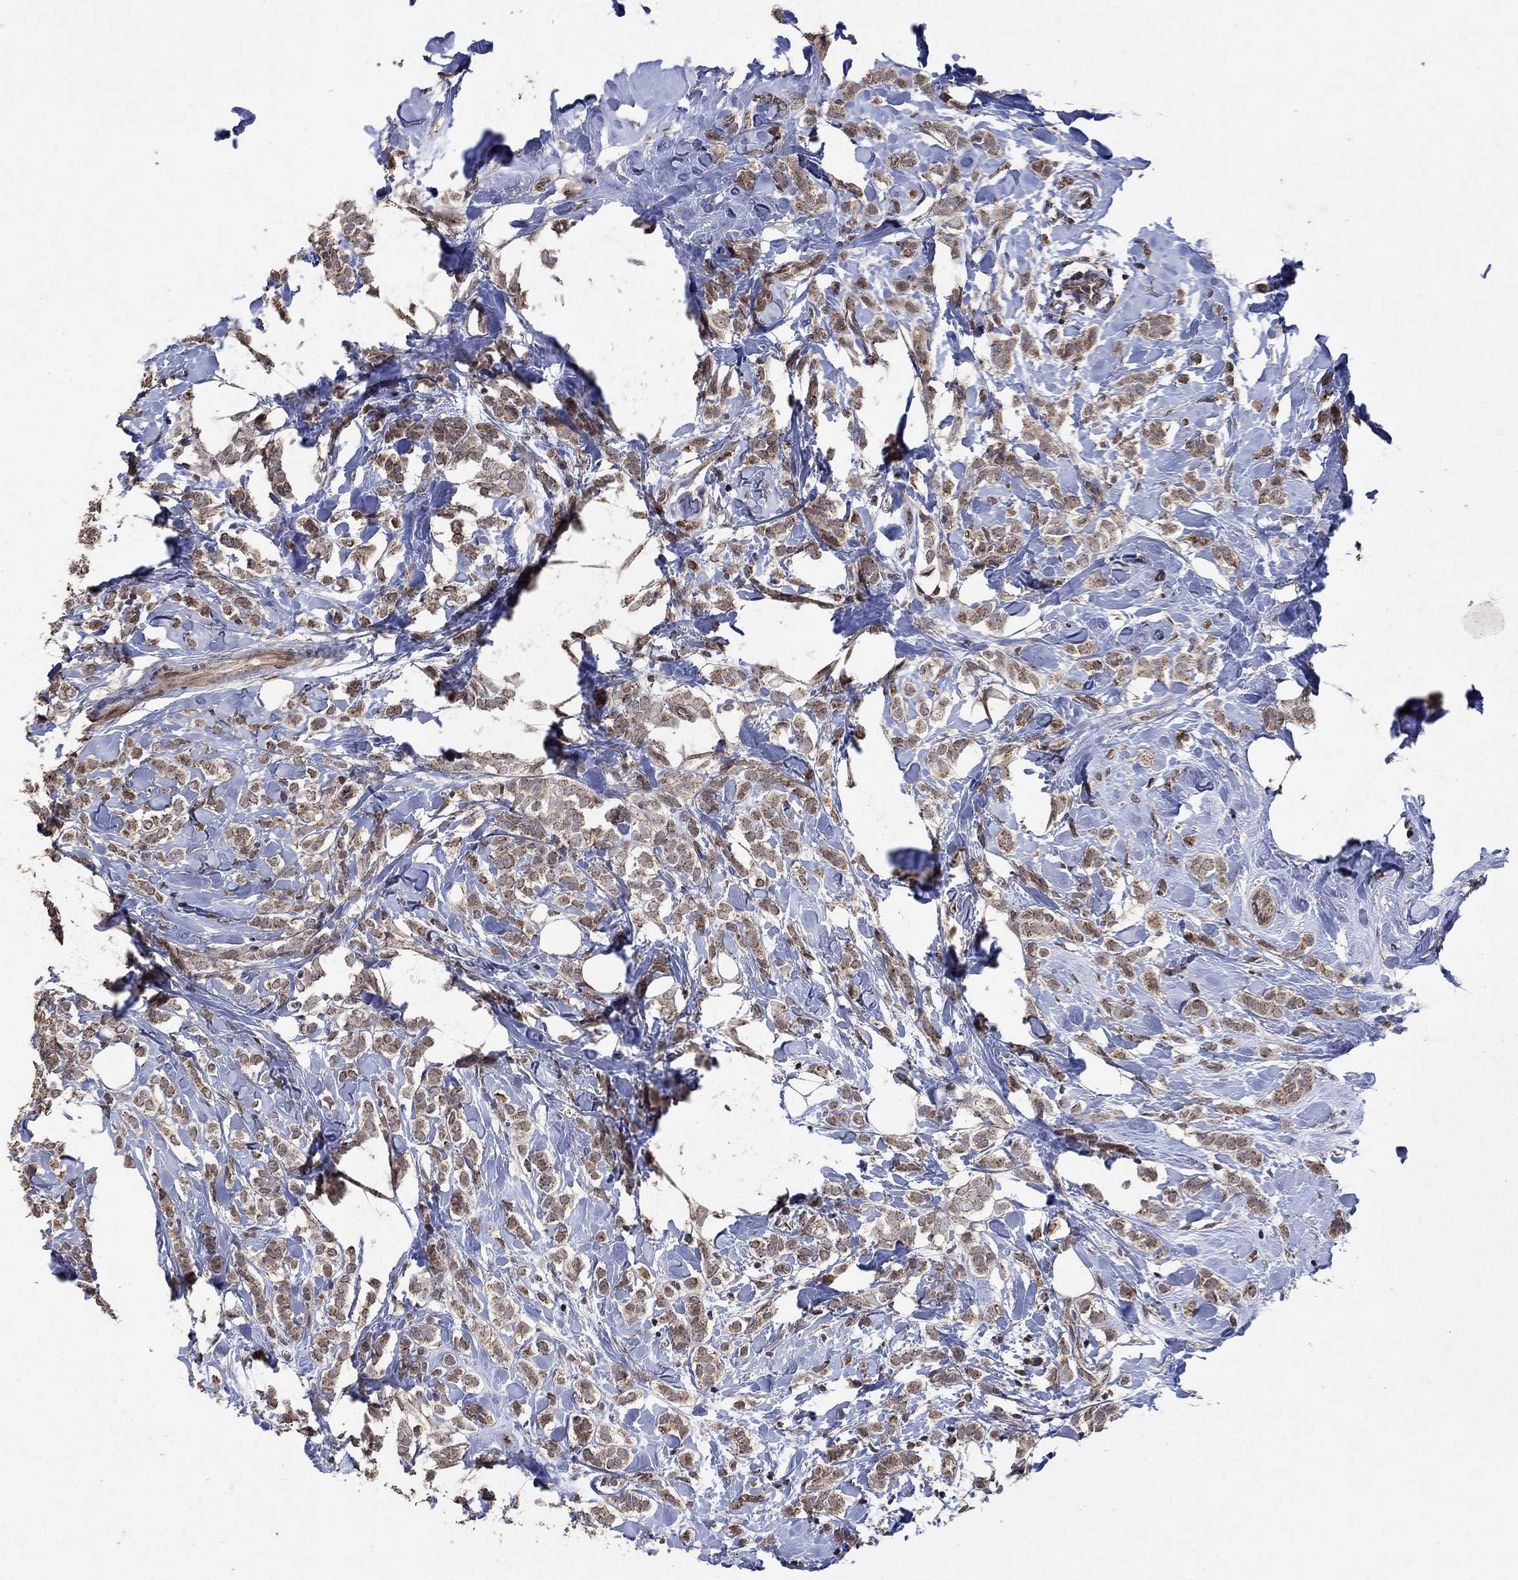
{"staining": {"intensity": "moderate", "quantity": "25%-75%", "location": "cytoplasmic/membranous,nuclear"}, "tissue": "breast cancer", "cell_type": "Tumor cells", "image_type": "cancer", "snomed": [{"axis": "morphology", "description": "Lobular carcinoma"}, {"axis": "topography", "description": "Breast"}], "caption": "An image of human breast cancer (lobular carcinoma) stained for a protein demonstrates moderate cytoplasmic/membranous and nuclear brown staining in tumor cells. (Brightfield microscopy of DAB IHC at high magnification).", "gene": "ANKRA2", "patient": {"sex": "female", "age": 49}}